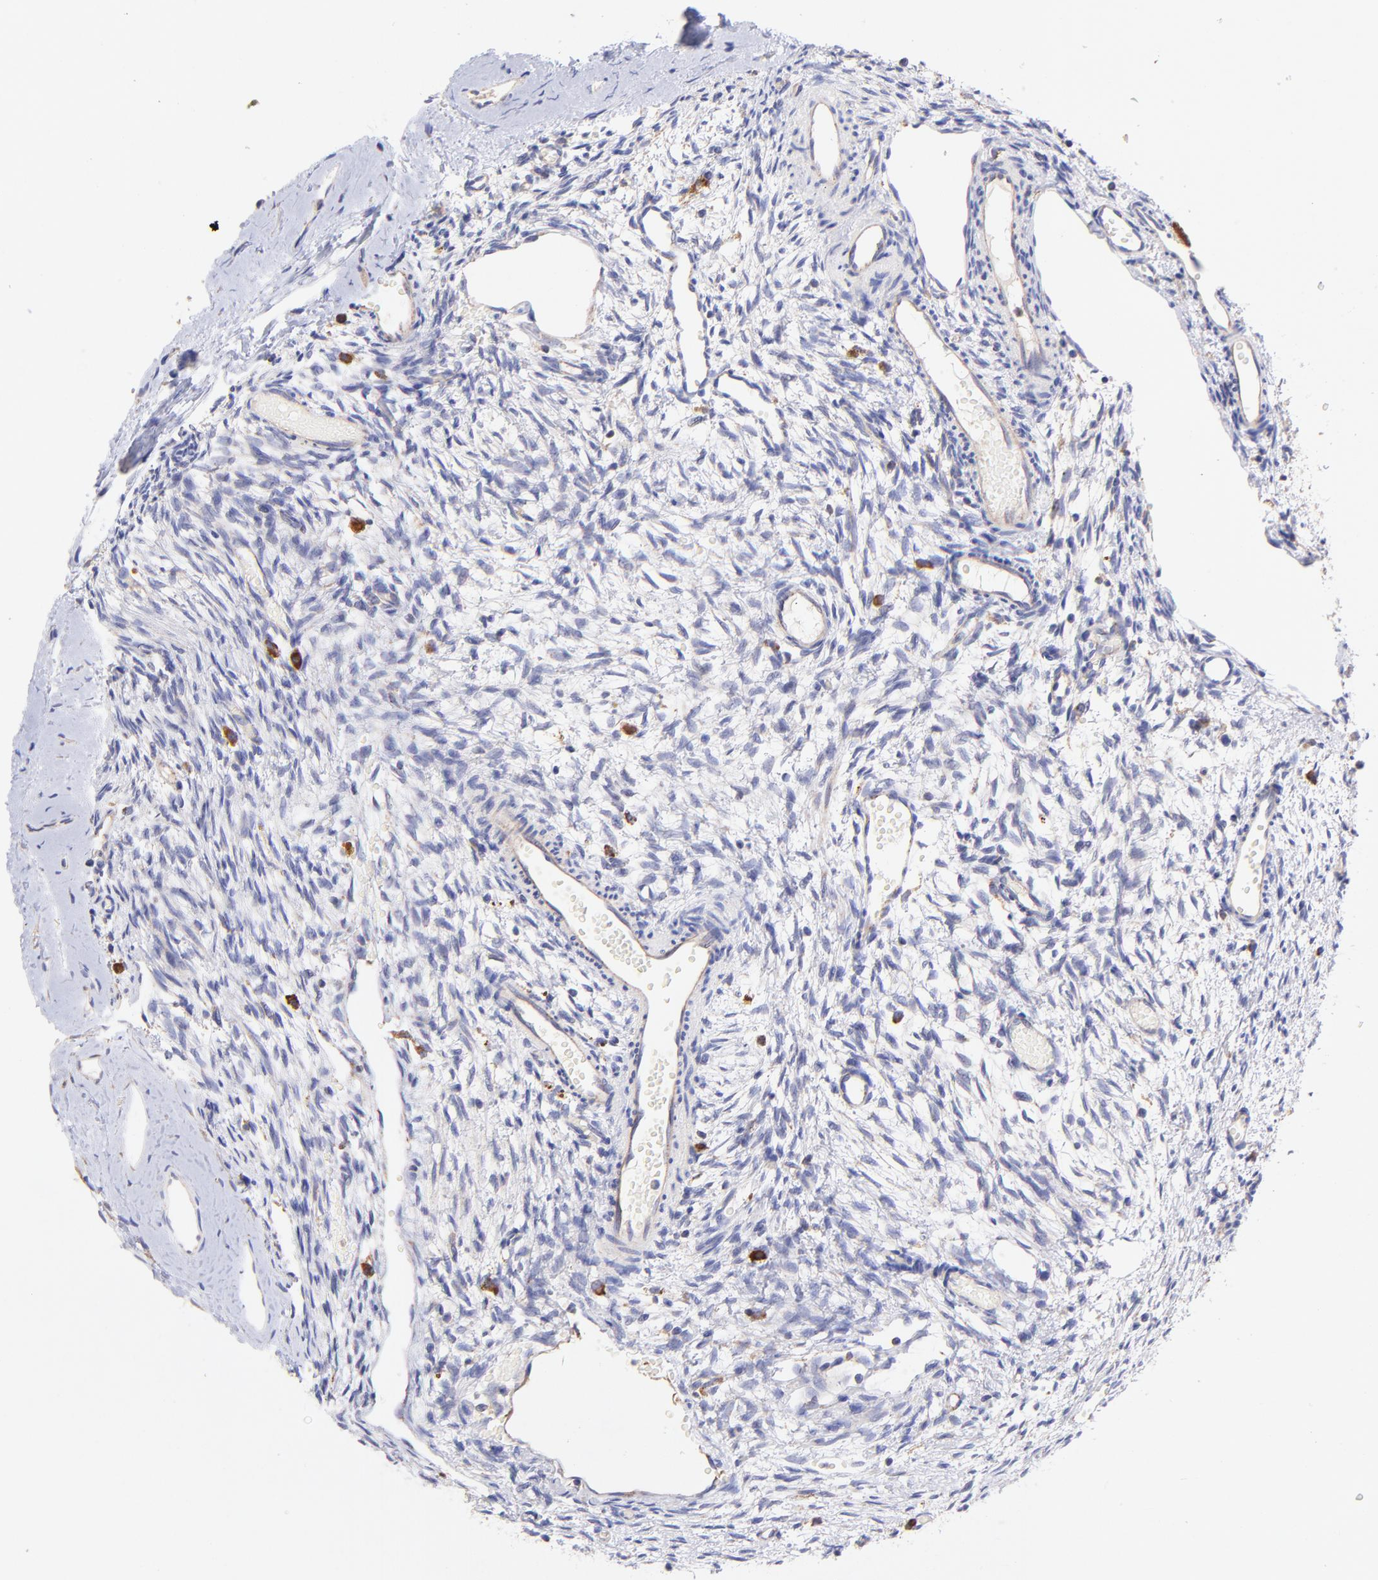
{"staining": {"intensity": "negative", "quantity": "none", "location": "none"}, "tissue": "ovary", "cell_type": "Ovarian stroma cells", "image_type": "normal", "snomed": [{"axis": "morphology", "description": "Normal tissue, NOS"}, {"axis": "topography", "description": "Ovary"}], "caption": "Ovarian stroma cells show no significant staining in benign ovary. (IHC, brightfield microscopy, high magnification).", "gene": "PREX1", "patient": {"sex": "female", "age": 35}}